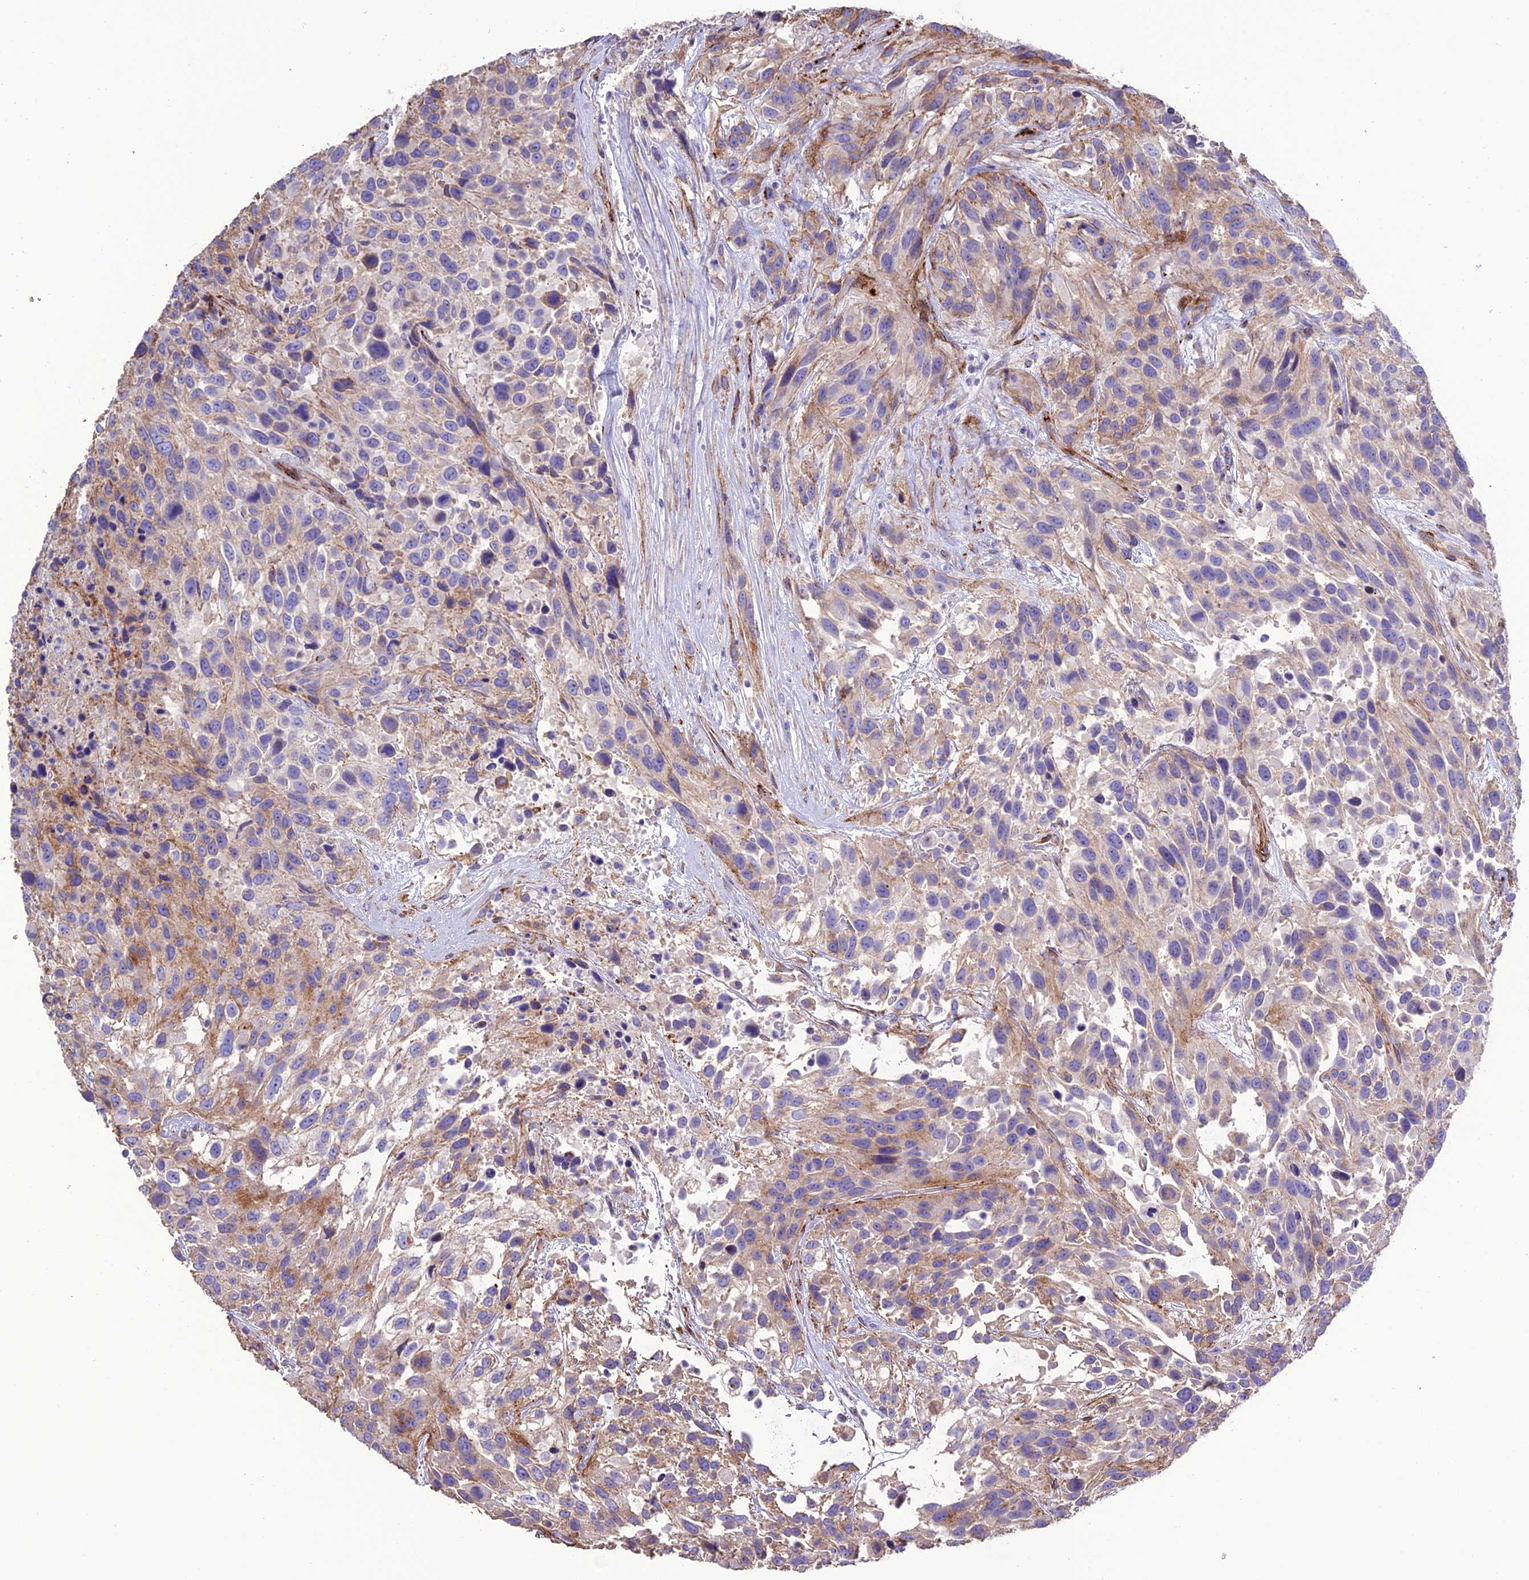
{"staining": {"intensity": "negative", "quantity": "none", "location": "none"}, "tissue": "urothelial cancer", "cell_type": "Tumor cells", "image_type": "cancer", "snomed": [{"axis": "morphology", "description": "Urothelial carcinoma, High grade"}, {"axis": "topography", "description": "Urinary bladder"}], "caption": "The immunohistochemistry (IHC) image has no significant staining in tumor cells of urothelial carcinoma (high-grade) tissue. Nuclei are stained in blue.", "gene": "REX1BD", "patient": {"sex": "female", "age": 70}}